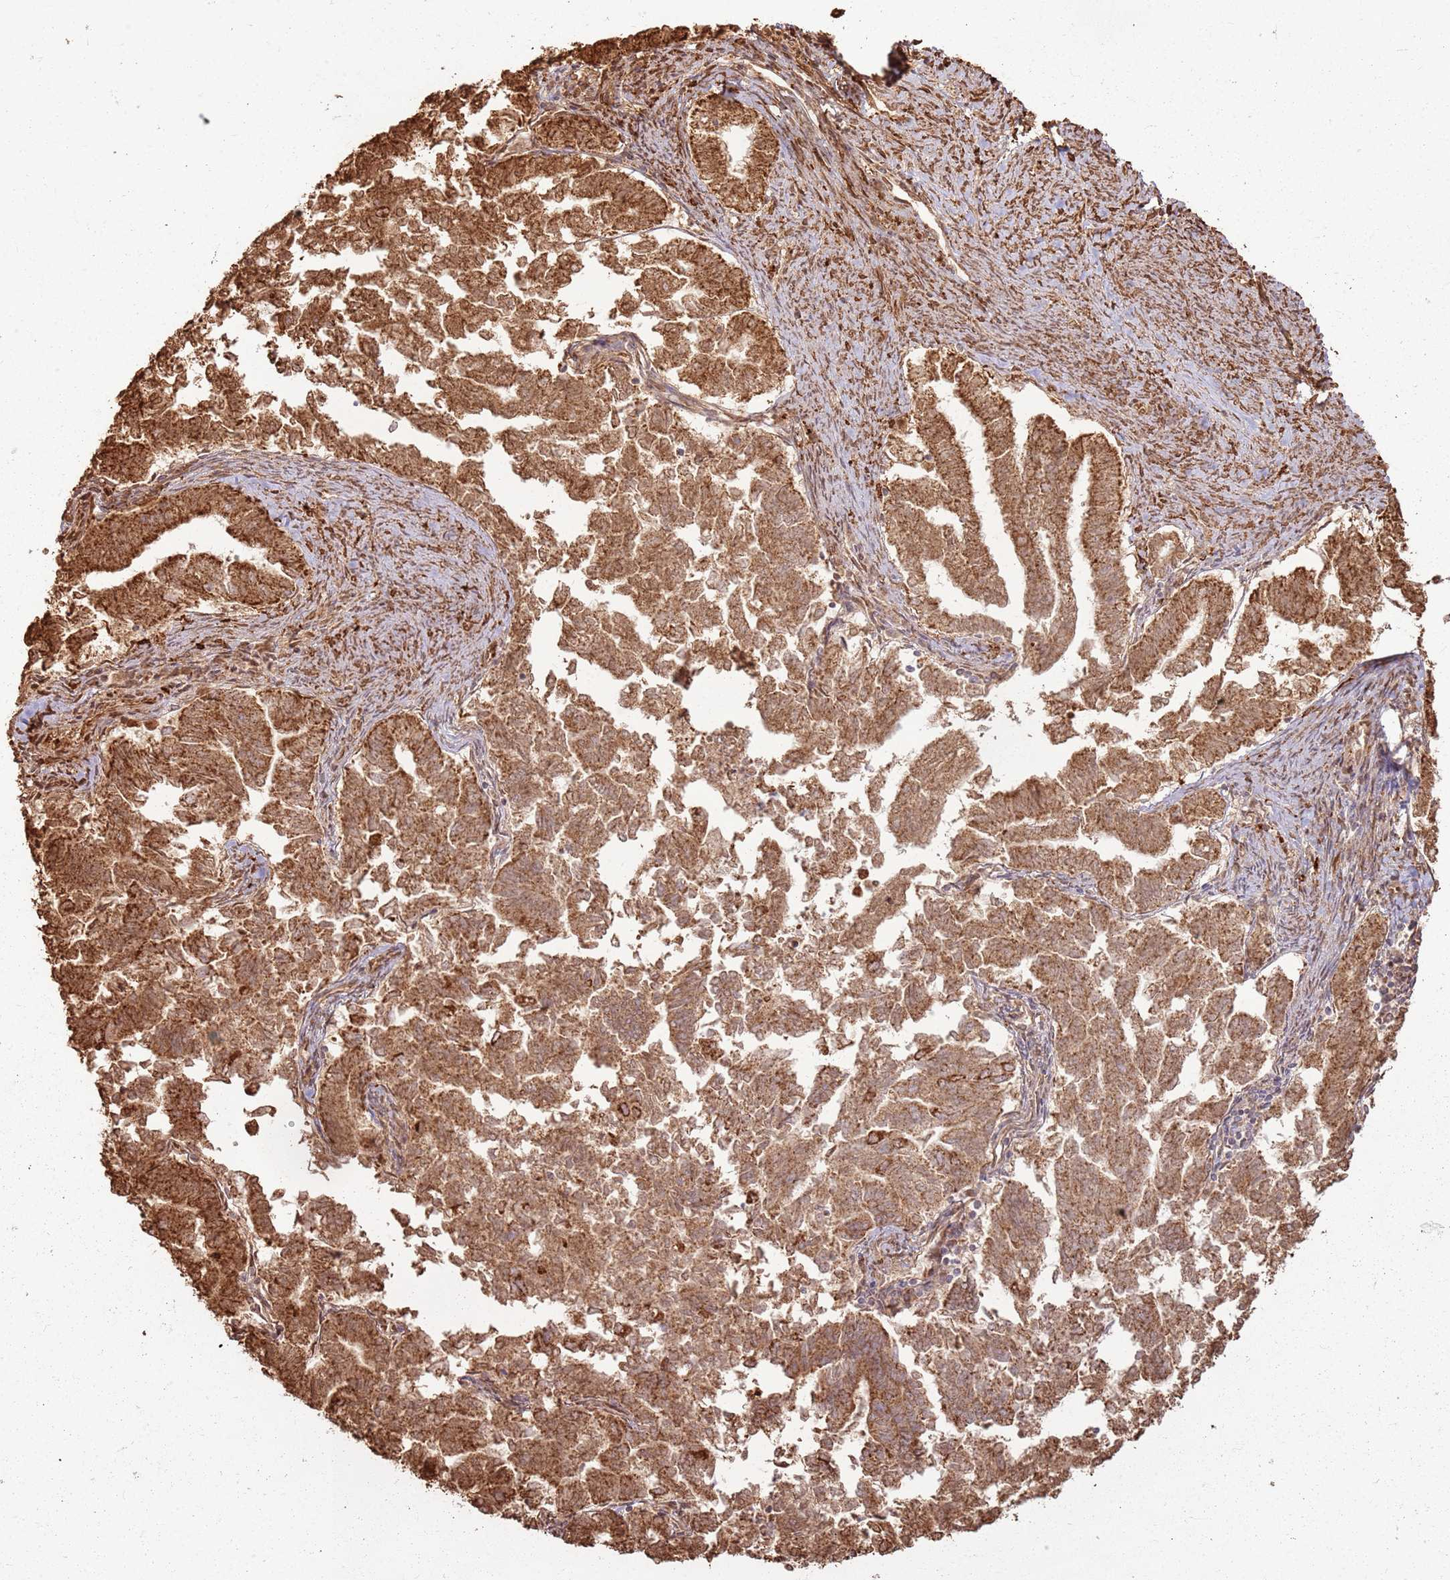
{"staining": {"intensity": "strong", "quantity": ">75%", "location": "cytoplasmic/membranous"}, "tissue": "endometrial cancer", "cell_type": "Tumor cells", "image_type": "cancer", "snomed": [{"axis": "morphology", "description": "Adenocarcinoma, NOS"}, {"axis": "topography", "description": "Endometrium"}], "caption": "Tumor cells show strong cytoplasmic/membranous staining in about >75% of cells in endometrial adenocarcinoma.", "gene": "DDX59", "patient": {"sex": "female", "age": 79}}